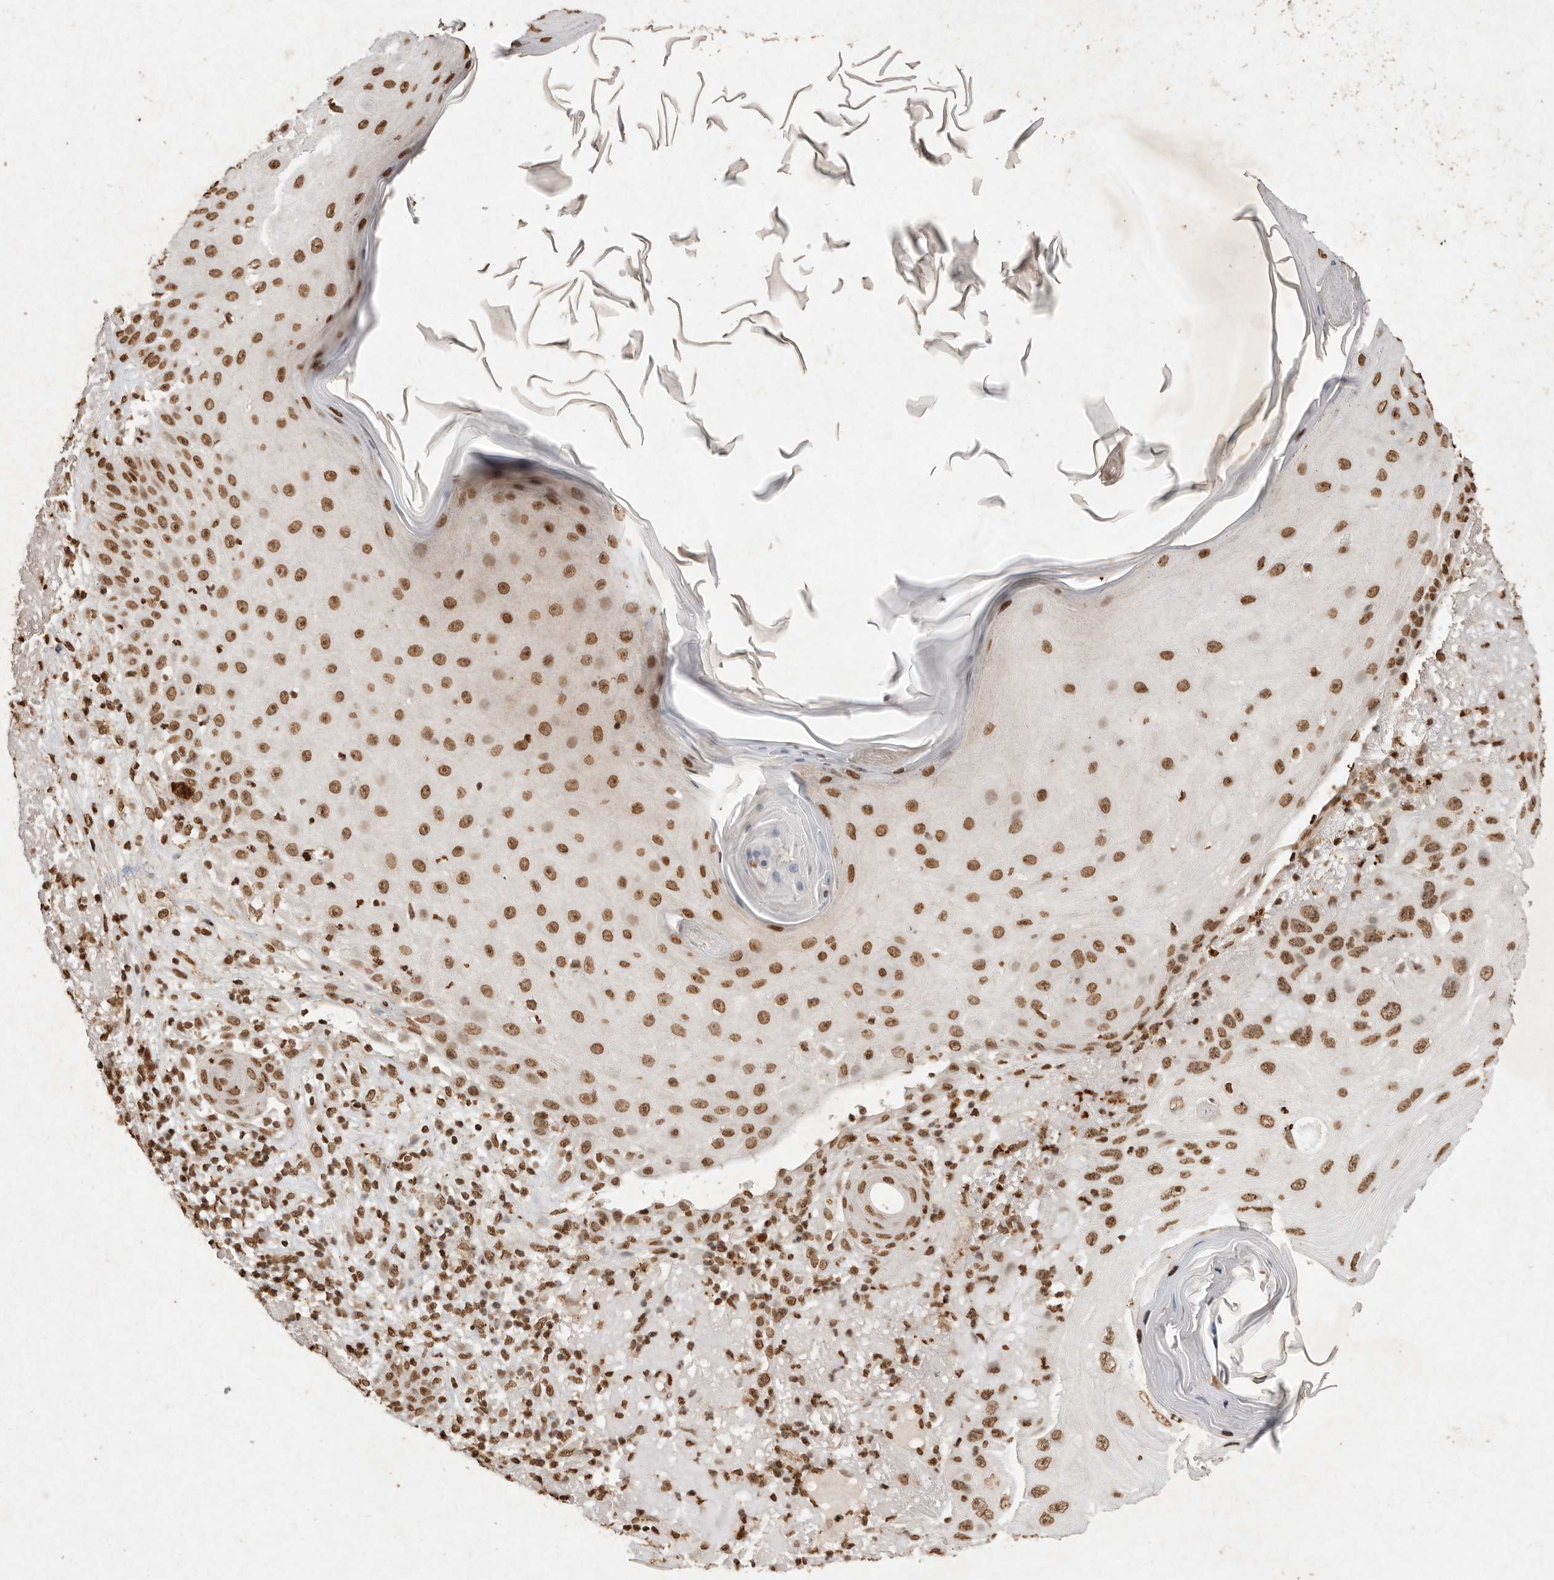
{"staining": {"intensity": "moderate", "quantity": ">75%", "location": "nuclear"}, "tissue": "skin cancer", "cell_type": "Tumor cells", "image_type": "cancer", "snomed": [{"axis": "morphology", "description": "Normal tissue, NOS"}, {"axis": "morphology", "description": "Squamous cell carcinoma, NOS"}, {"axis": "topography", "description": "Skin"}], "caption": "This histopathology image exhibits immunohistochemistry (IHC) staining of human skin cancer (squamous cell carcinoma), with medium moderate nuclear positivity in about >75% of tumor cells.", "gene": "NKX3-2", "patient": {"sex": "female", "age": 96}}